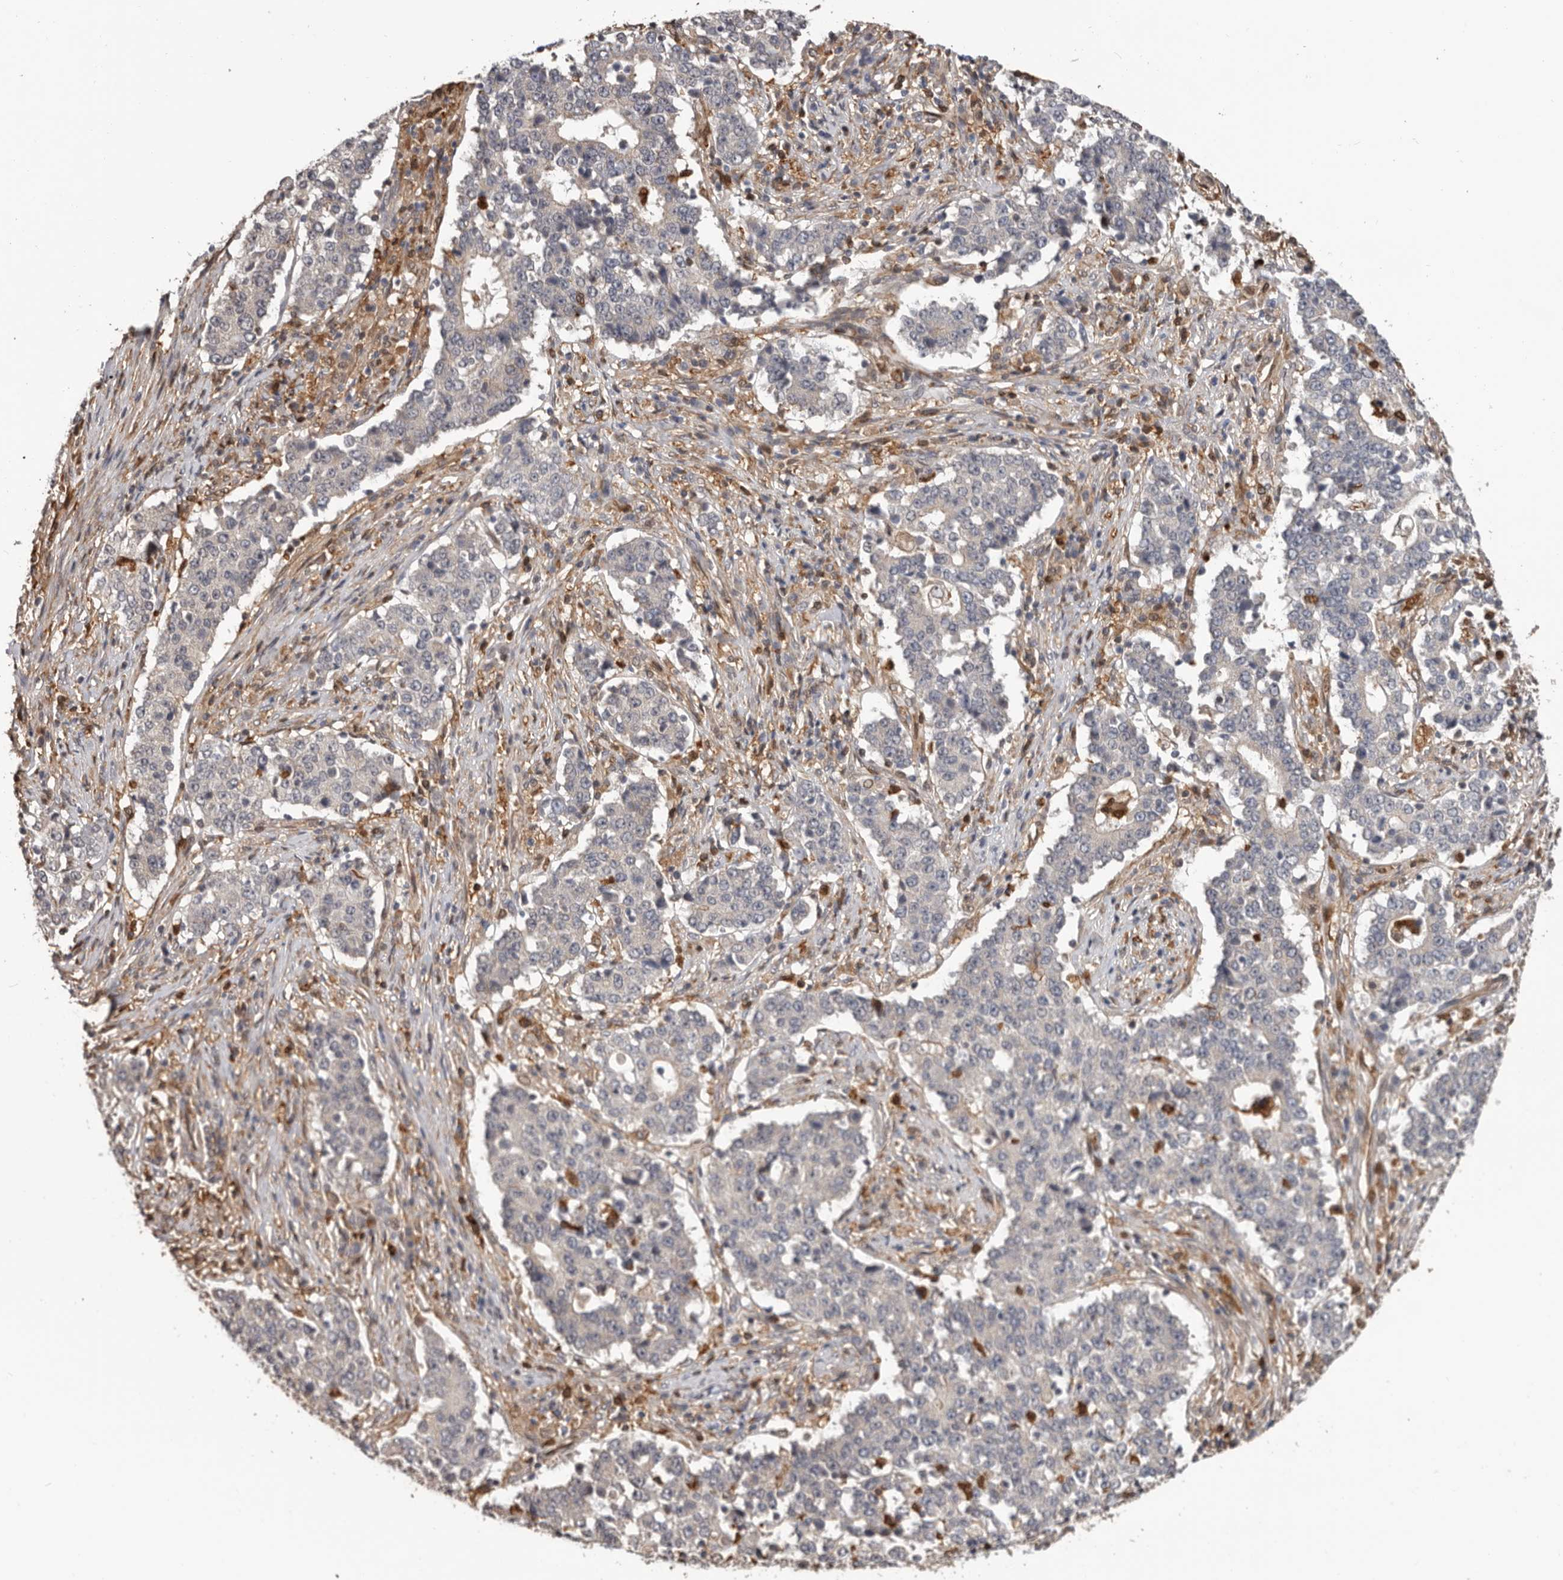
{"staining": {"intensity": "negative", "quantity": "none", "location": "none"}, "tissue": "stomach cancer", "cell_type": "Tumor cells", "image_type": "cancer", "snomed": [{"axis": "morphology", "description": "Adenocarcinoma, NOS"}, {"axis": "topography", "description": "Stomach"}], "caption": "The immunohistochemistry (IHC) histopathology image has no significant expression in tumor cells of stomach adenocarcinoma tissue.", "gene": "PRR12", "patient": {"sex": "male", "age": 59}}